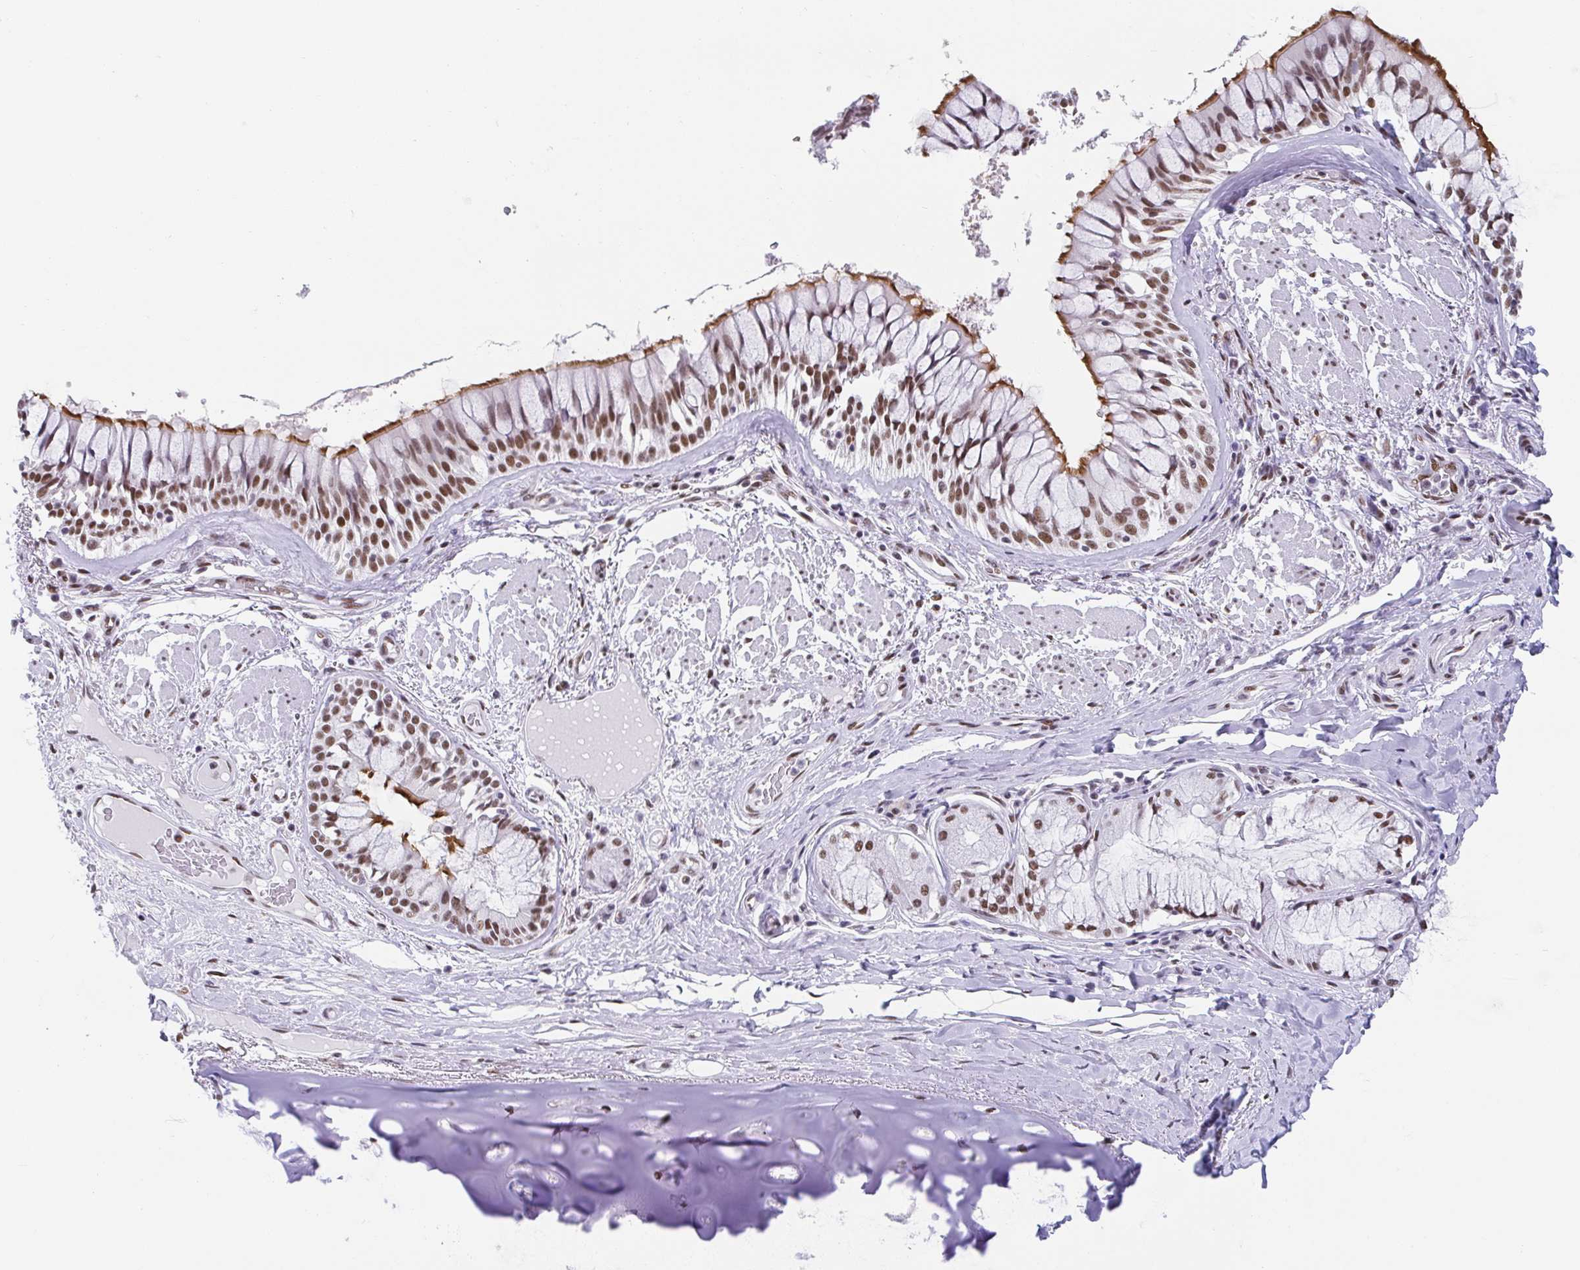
{"staining": {"intensity": "negative", "quantity": "none", "location": "none"}, "tissue": "adipose tissue", "cell_type": "Adipocytes", "image_type": "normal", "snomed": [{"axis": "morphology", "description": "Normal tissue, NOS"}, {"axis": "topography", "description": "Cartilage tissue"}, {"axis": "topography", "description": "Bronchus"}], "caption": "Immunohistochemistry of benign adipose tissue shows no staining in adipocytes.", "gene": "SLC7A10", "patient": {"sex": "male", "age": 64}}